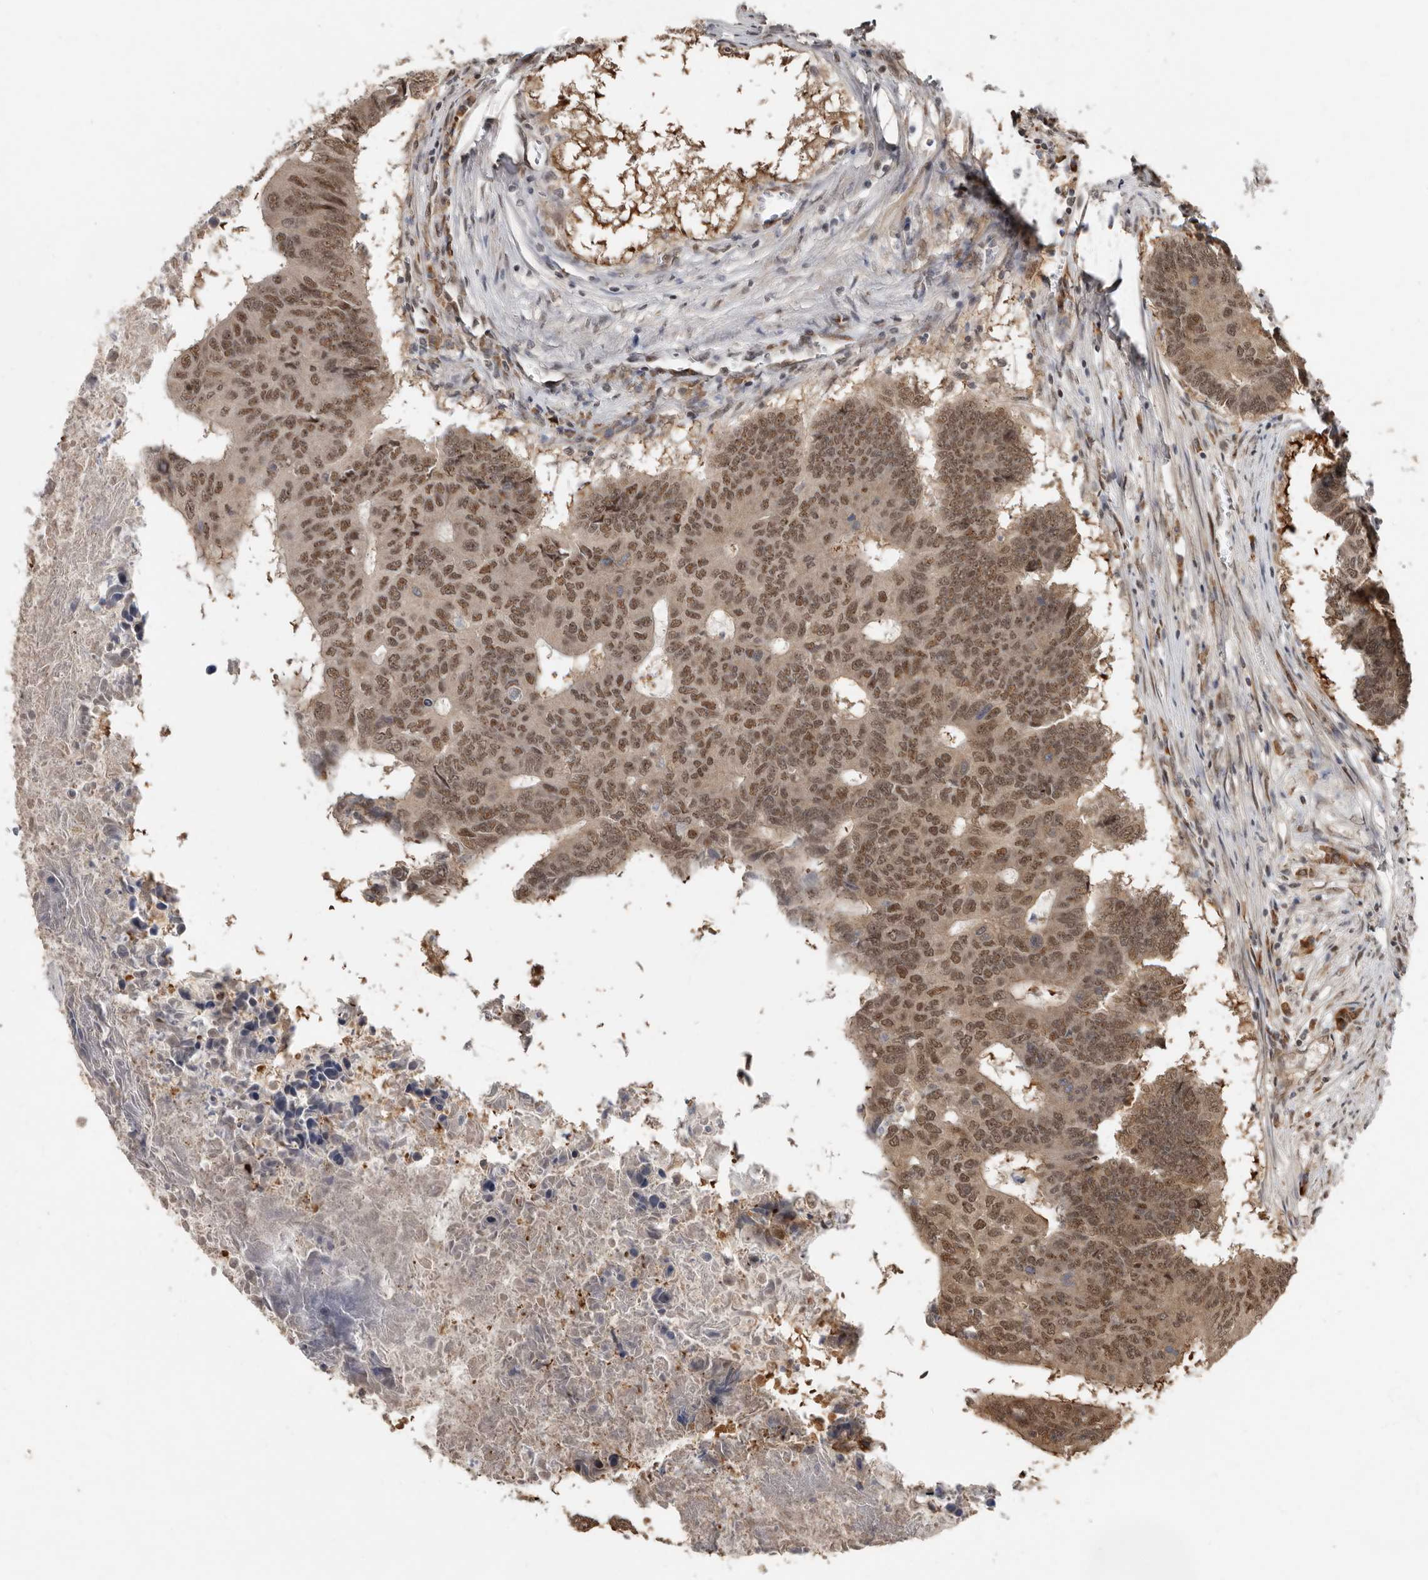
{"staining": {"intensity": "moderate", "quantity": ">75%", "location": "cytoplasmic/membranous,nuclear"}, "tissue": "colorectal cancer", "cell_type": "Tumor cells", "image_type": "cancer", "snomed": [{"axis": "morphology", "description": "Adenocarcinoma, NOS"}, {"axis": "topography", "description": "Colon"}], "caption": "A photomicrograph showing moderate cytoplasmic/membranous and nuclear positivity in approximately >75% of tumor cells in colorectal cancer (adenocarcinoma), as visualized by brown immunohistochemical staining.", "gene": "LRGUK", "patient": {"sex": "male", "age": 87}}